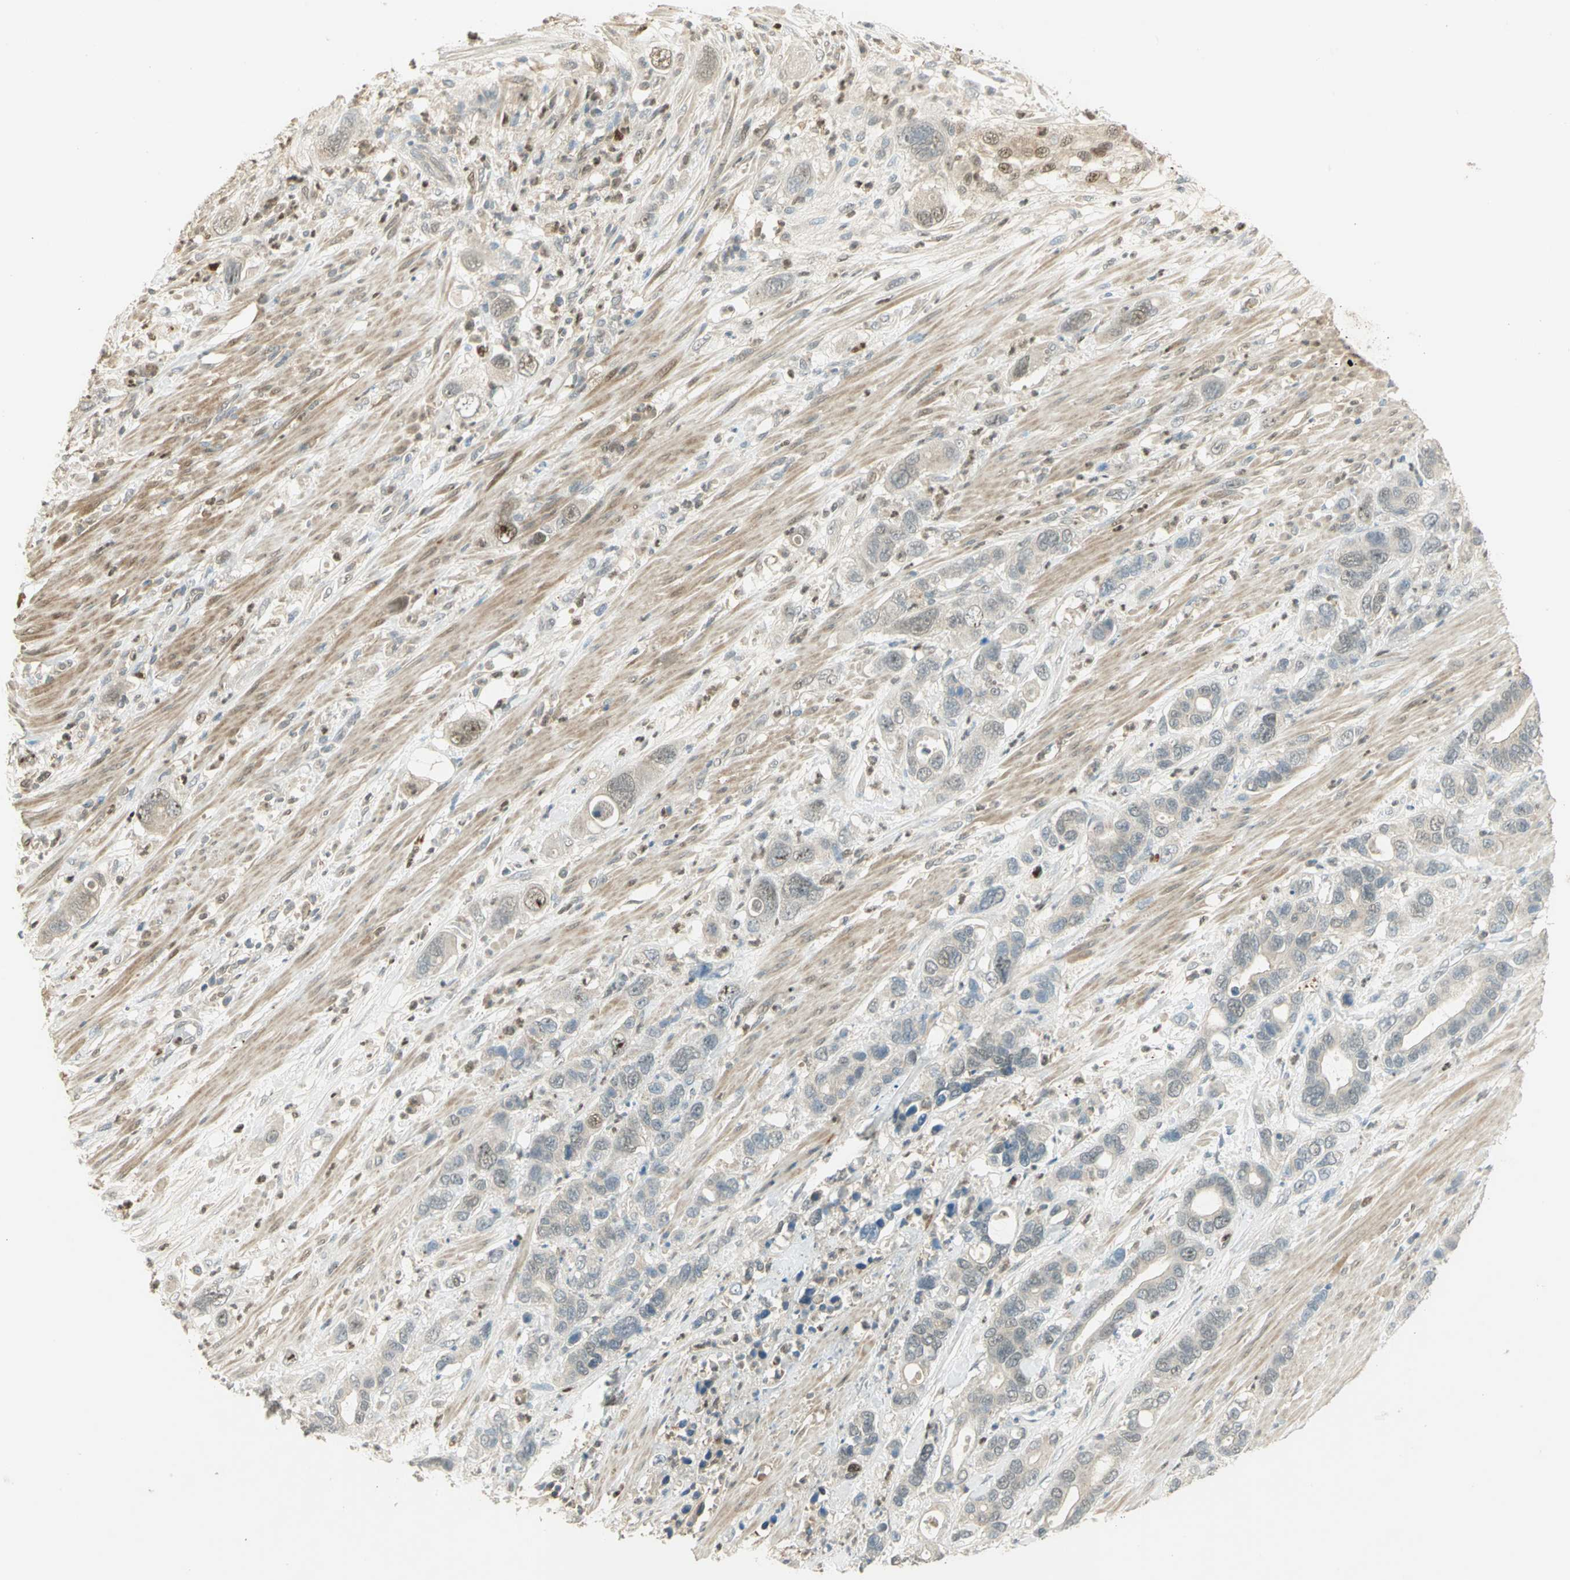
{"staining": {"intensity": "weak", "quantity": "<25%", "location": "cytoplasmic/membranous,nuclear"}, "tissue": "pancreatic cancer", "cell_type": "Tumor cells", "image_type": "cancer", "snomed": [{"axis": "morphology", "description": "Adenocarcinoma, NOS"}, {"axis": "topography", "description": "Pancreas"}], "caption": "Micrograph shows no significant protein staining in tumor cells of pancreatic adenocarcinoma. (Brightfield microscopy of DAB IHC at high magnification).", "gene": "BIRC2", "patient": {"sex": "female", "age": 71}}